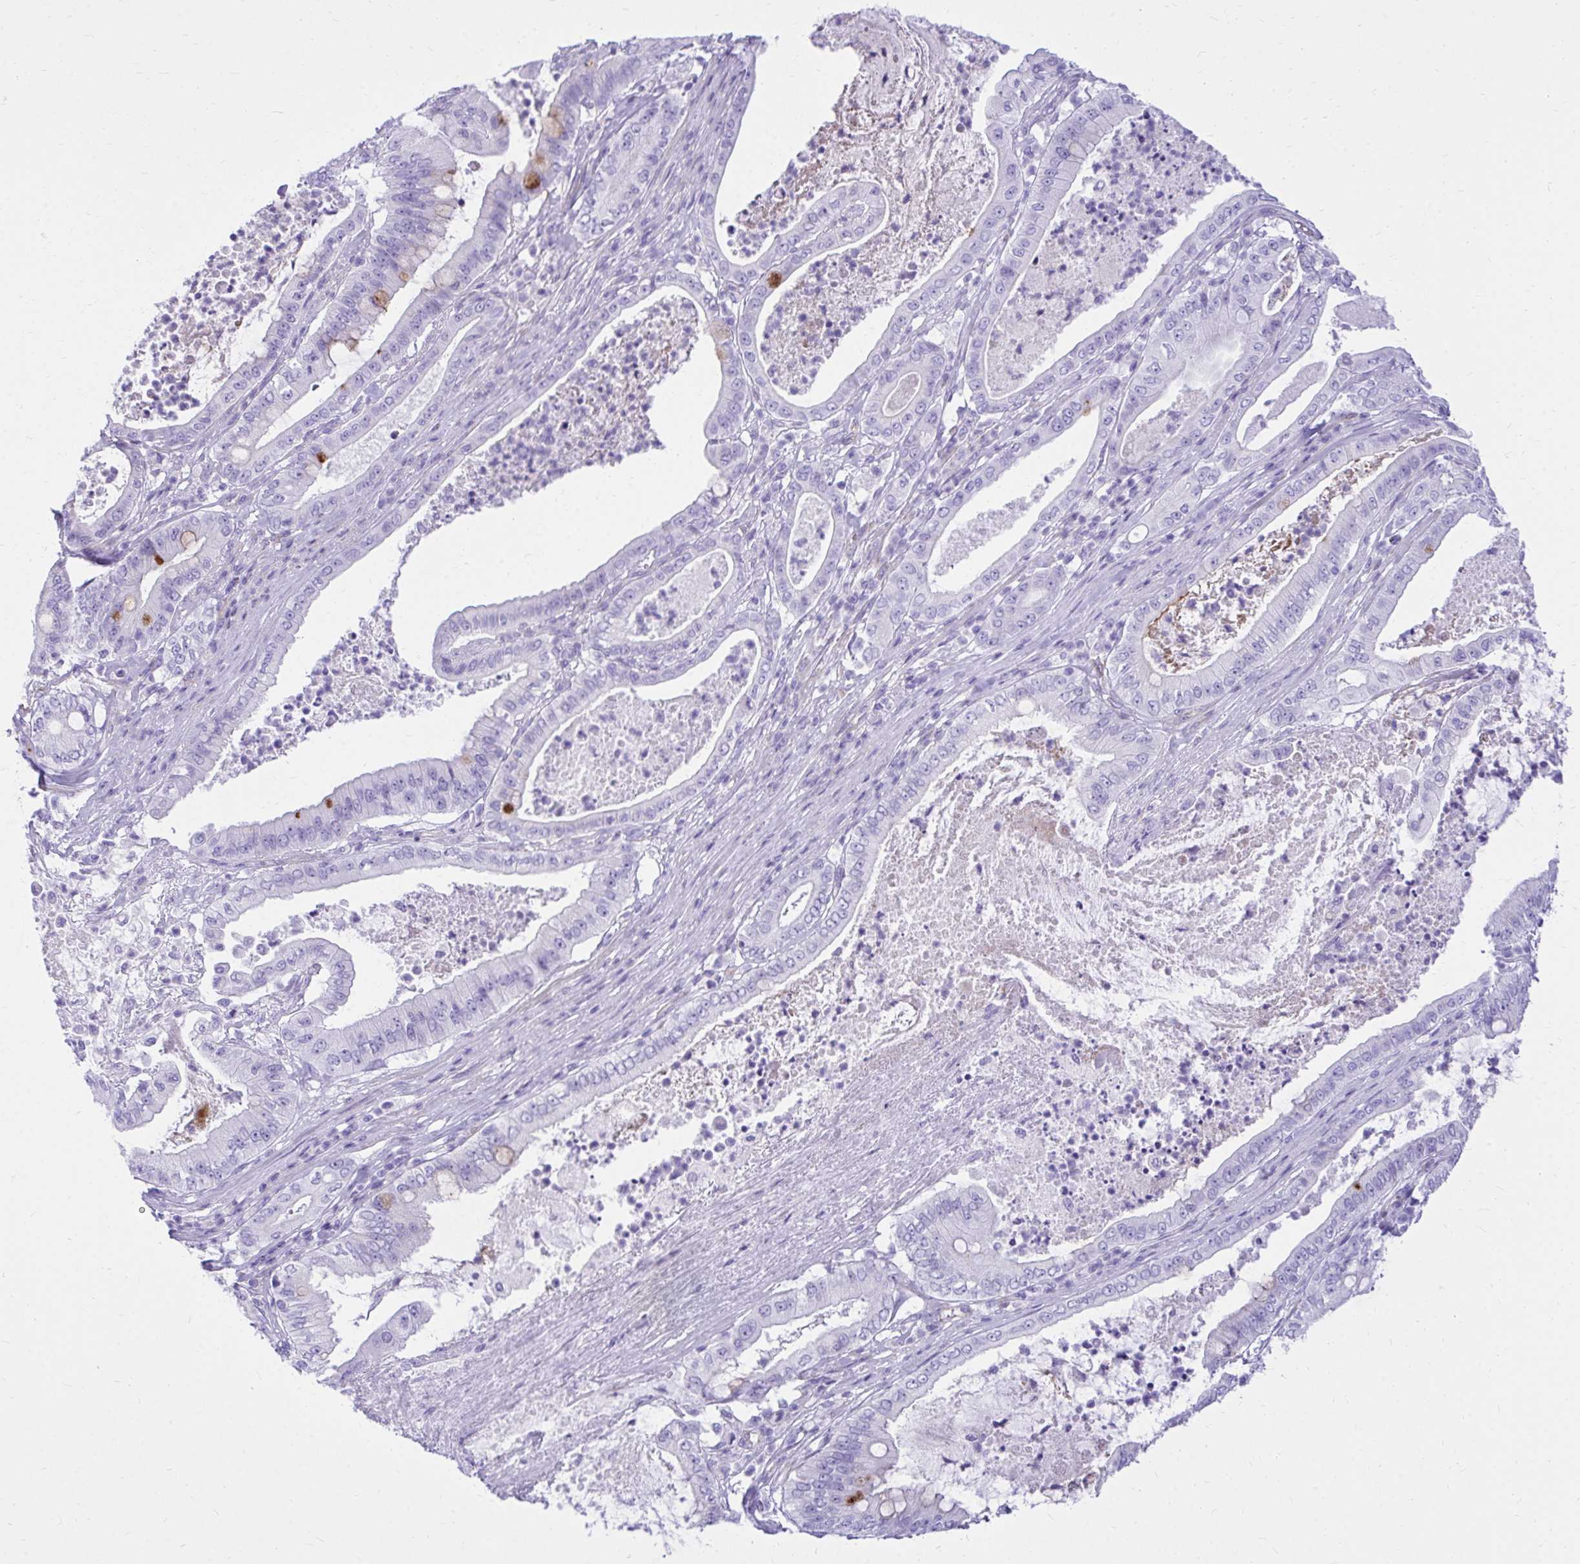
{"staining": {"intensity": "negative", "quantity": "none", "location": "none"}, "tissue": "pancreatic cancer", "cell_type": "Tumor cells", "image_type": "cancer", "snomed": [{"axis": "morphology", "description": "Adenocarcinoma, NOS"}, {"axis": "topography", "description": "Pancreas"}], "caption": "This image is of adenocarcinoma (pancreatic) stained with IHC to label a protein in brown with the nuclei are counter-stained blue. There is no positivity in tumor cells.", "gene": "PELI3", "patient": {"sex": "male", "age": 71}}